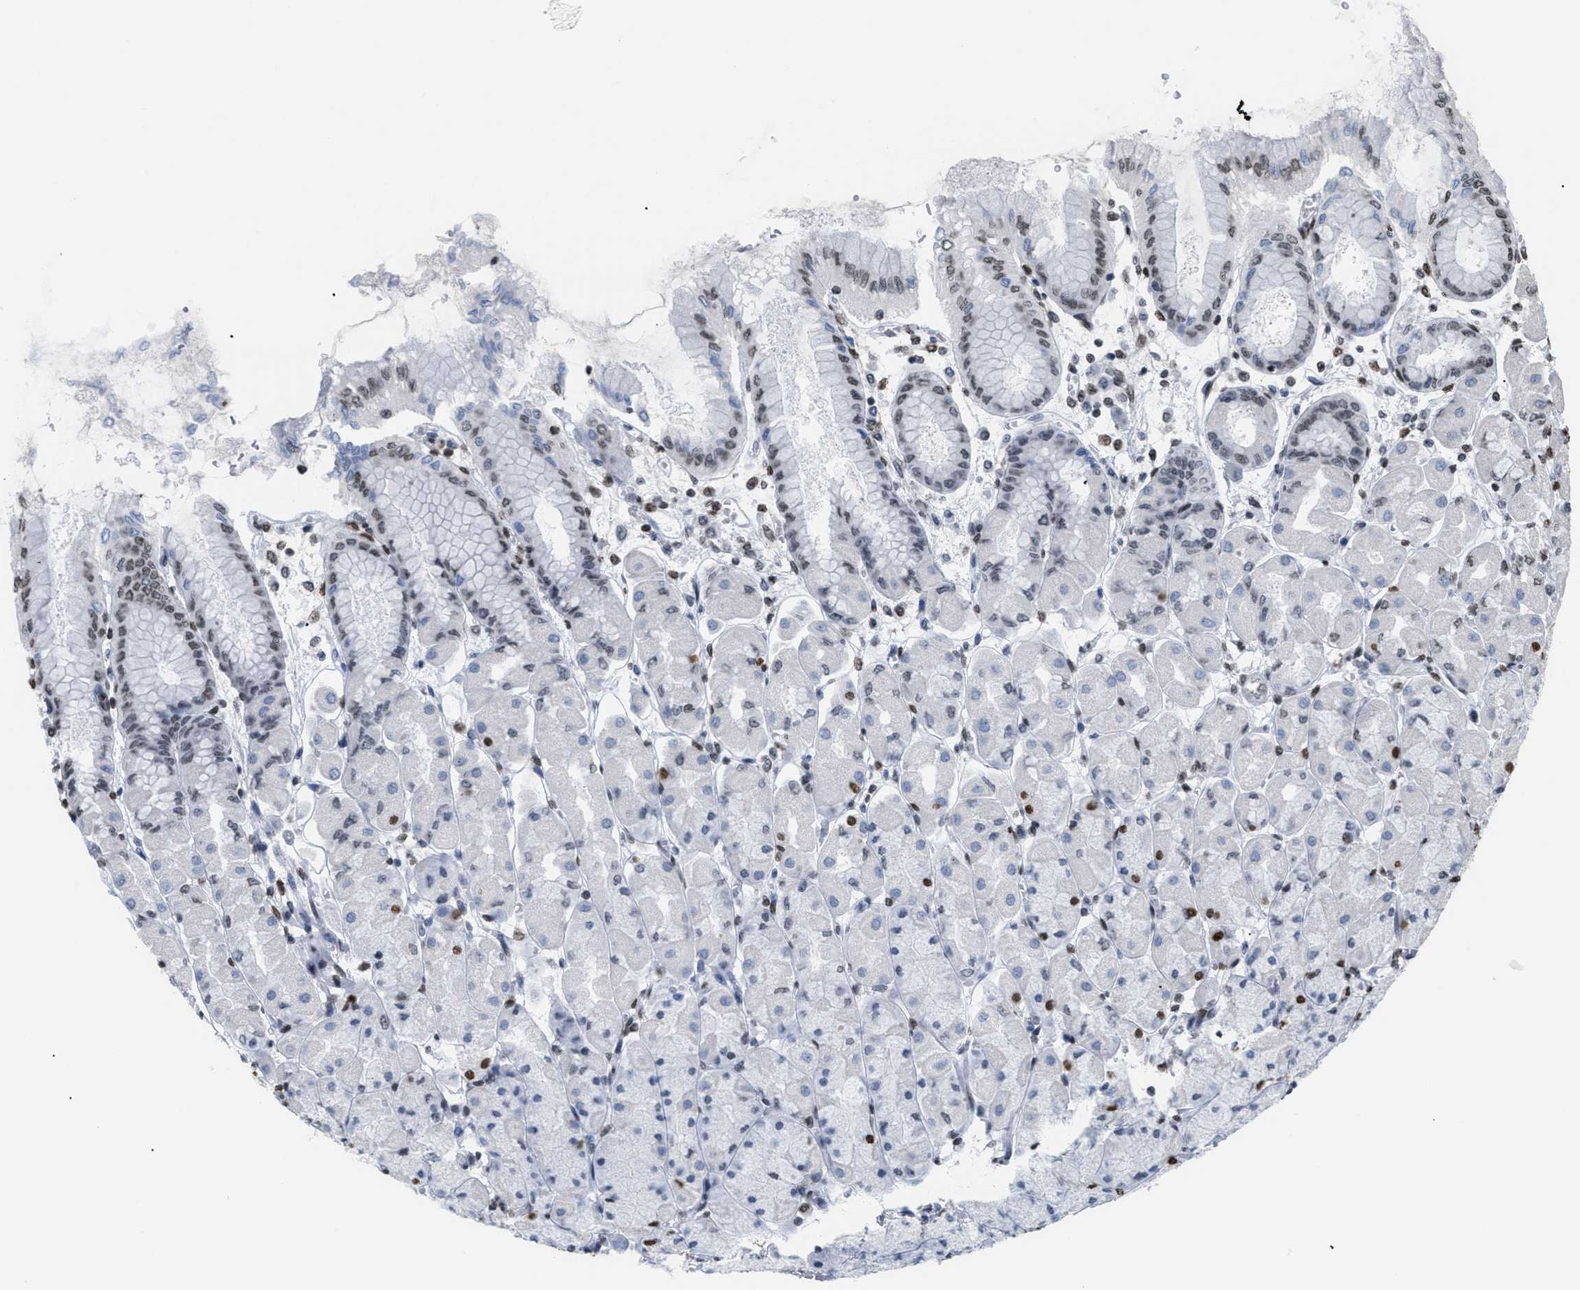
{"staining": {"intensity": "moderate", "quantity": "<25%", "location": "nuclear"}, "tissue": "stomach", "cell_type": "Glandular cells", "image_type": "normal", "snomed": [{"axis": "morphology", "description": "Normal tissue, NOS"}, {"axis": "topography", "description": "Stomach, upper"}], "caption": "Stomach stained with a brown dye displays moderate nuclear positive expression in about <25% of glandular cells.", "gene": "HMGN2", "patient": {"sex": "female", "age": 56}}